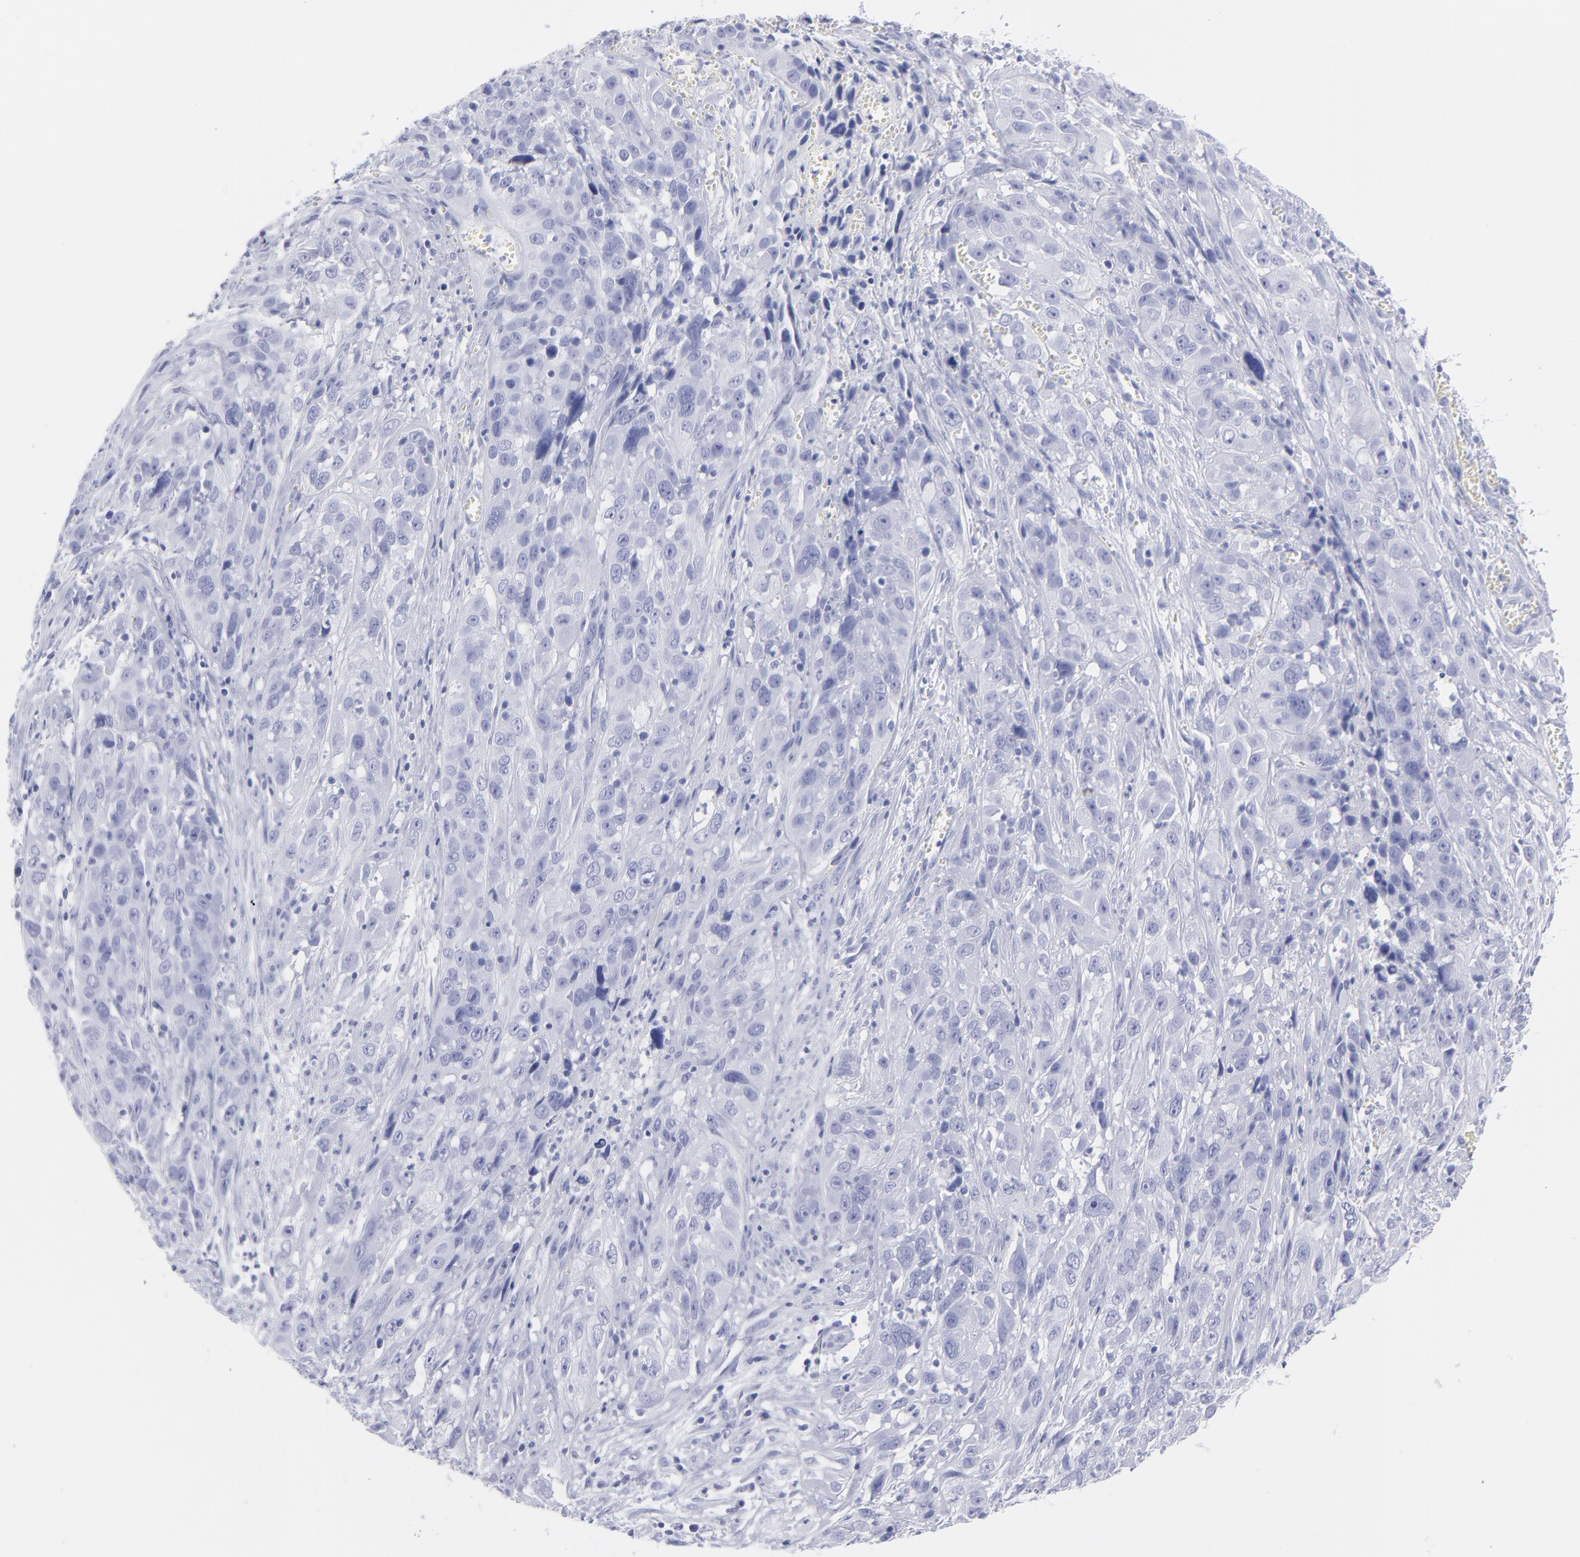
{"staining": {"intensity": "negative", "quantity": "none", "location": "none"}, "tissue": "cervical cancer", "cell_type": "Tumor cells", "image_type": "cancer", "snomed": [{"axis": "morphology", "description": "Squamous cell carcinoma, NOS"}, {"axis": "topography", "description": "Cervix"}], "caption": "This is an IHC micrograph of cervical squamous cell carcinoma. There is no staining in tumor cells.", "gene": "F13B", "patient": {"sex": "female", "age": 32}}